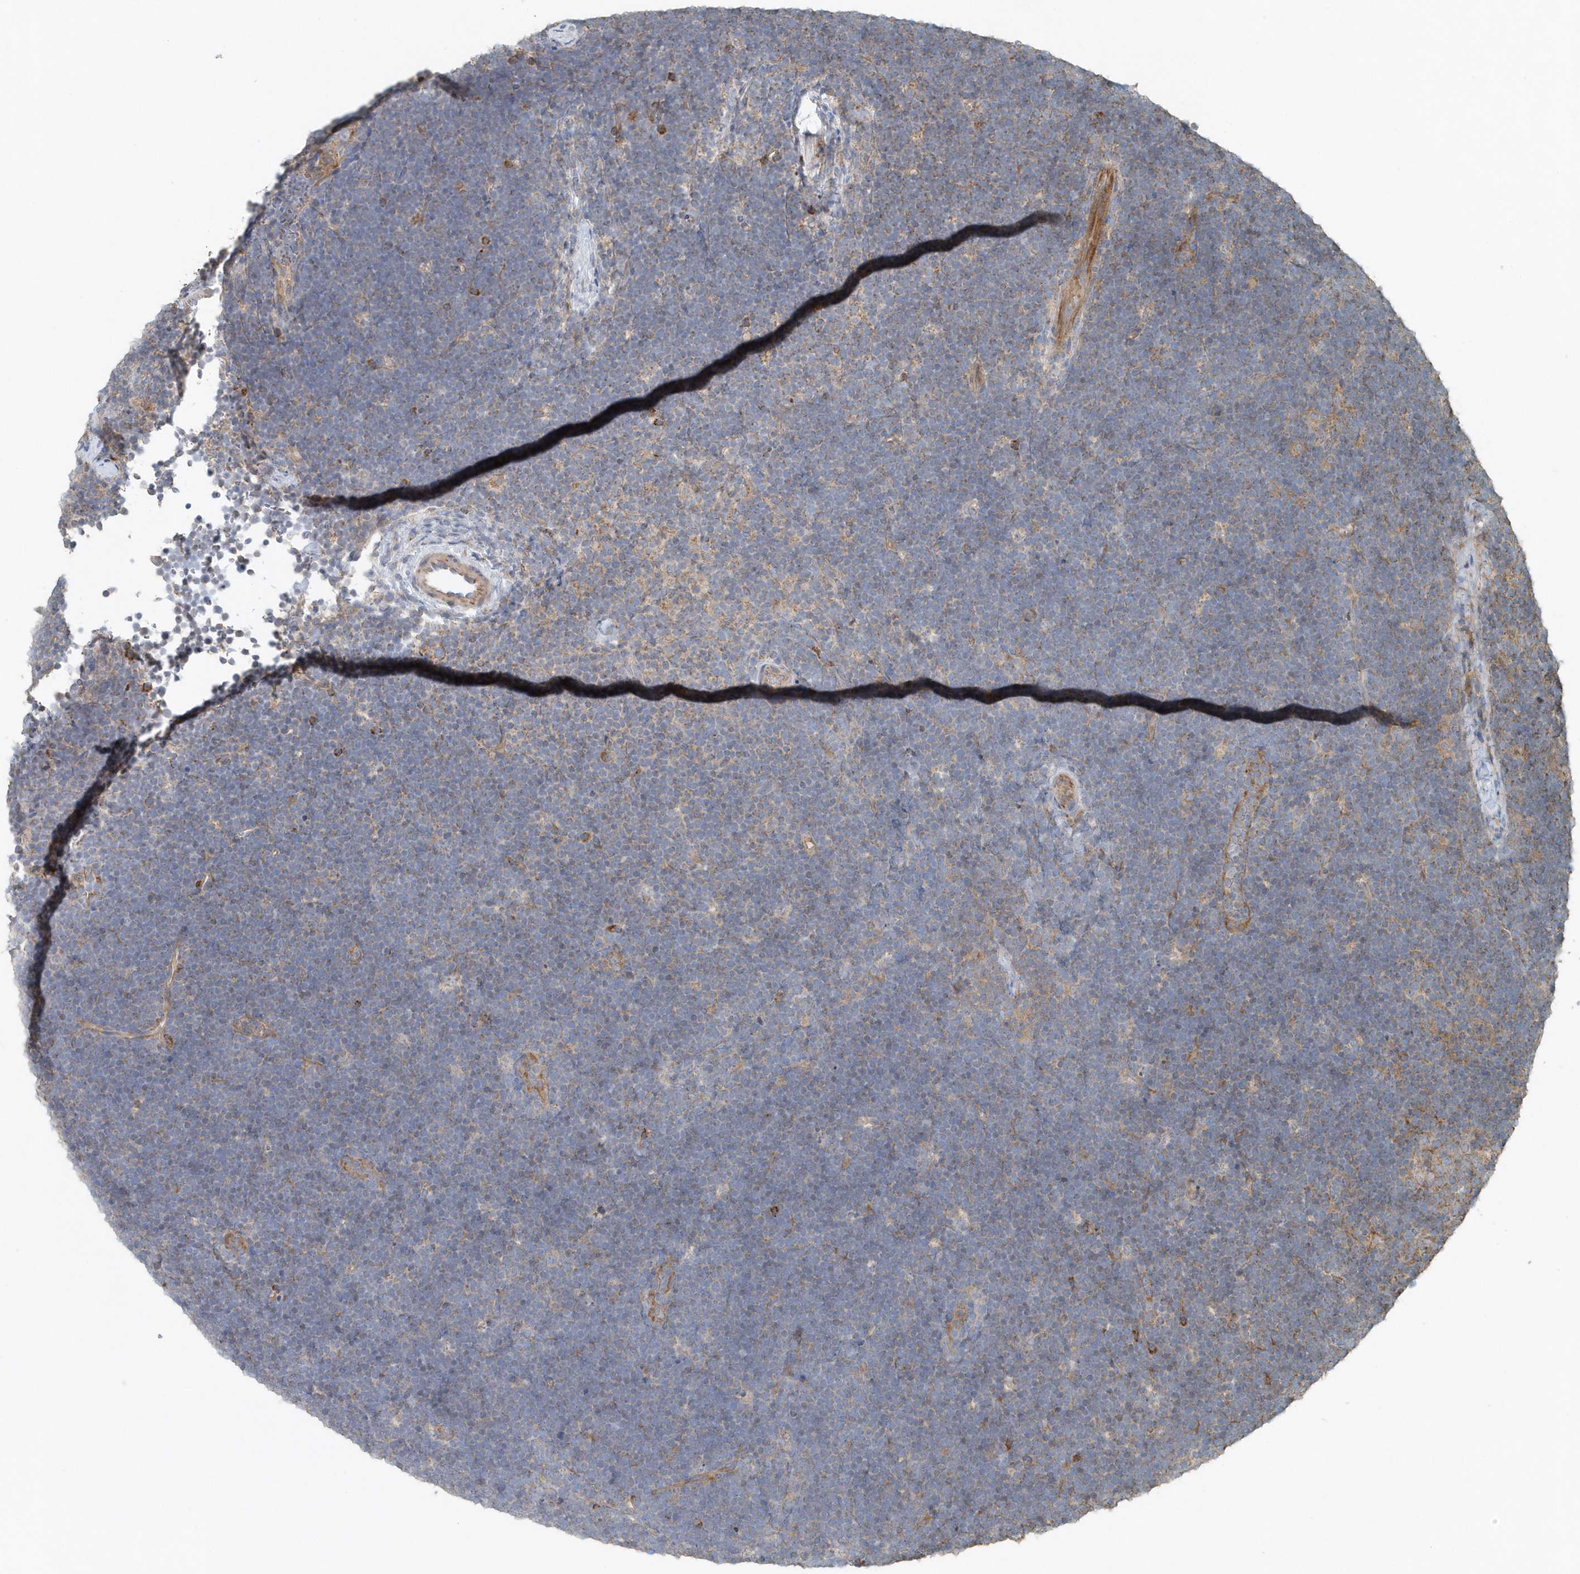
{"staining": {"intensity": "negative", "quantity": "none", "location": "none"}, "tissue": "lymphoma", "cell_type": "Tumor cells", "image_type": "cancer", "snomed": [{"axis": "morphology", "description": "Malignant lymphoma, non-Hodgkin's type, High grade"}, {"axis": "topography", "description": "Lymph node"}], "caption": "A histopathology image of high-grade malignant lymphoma, non-Hodgkin's type stained for a protein displays no brown staining in tumor cells.", "gene": "MMUT", "patient": {"sex": "male", "age": 13}}